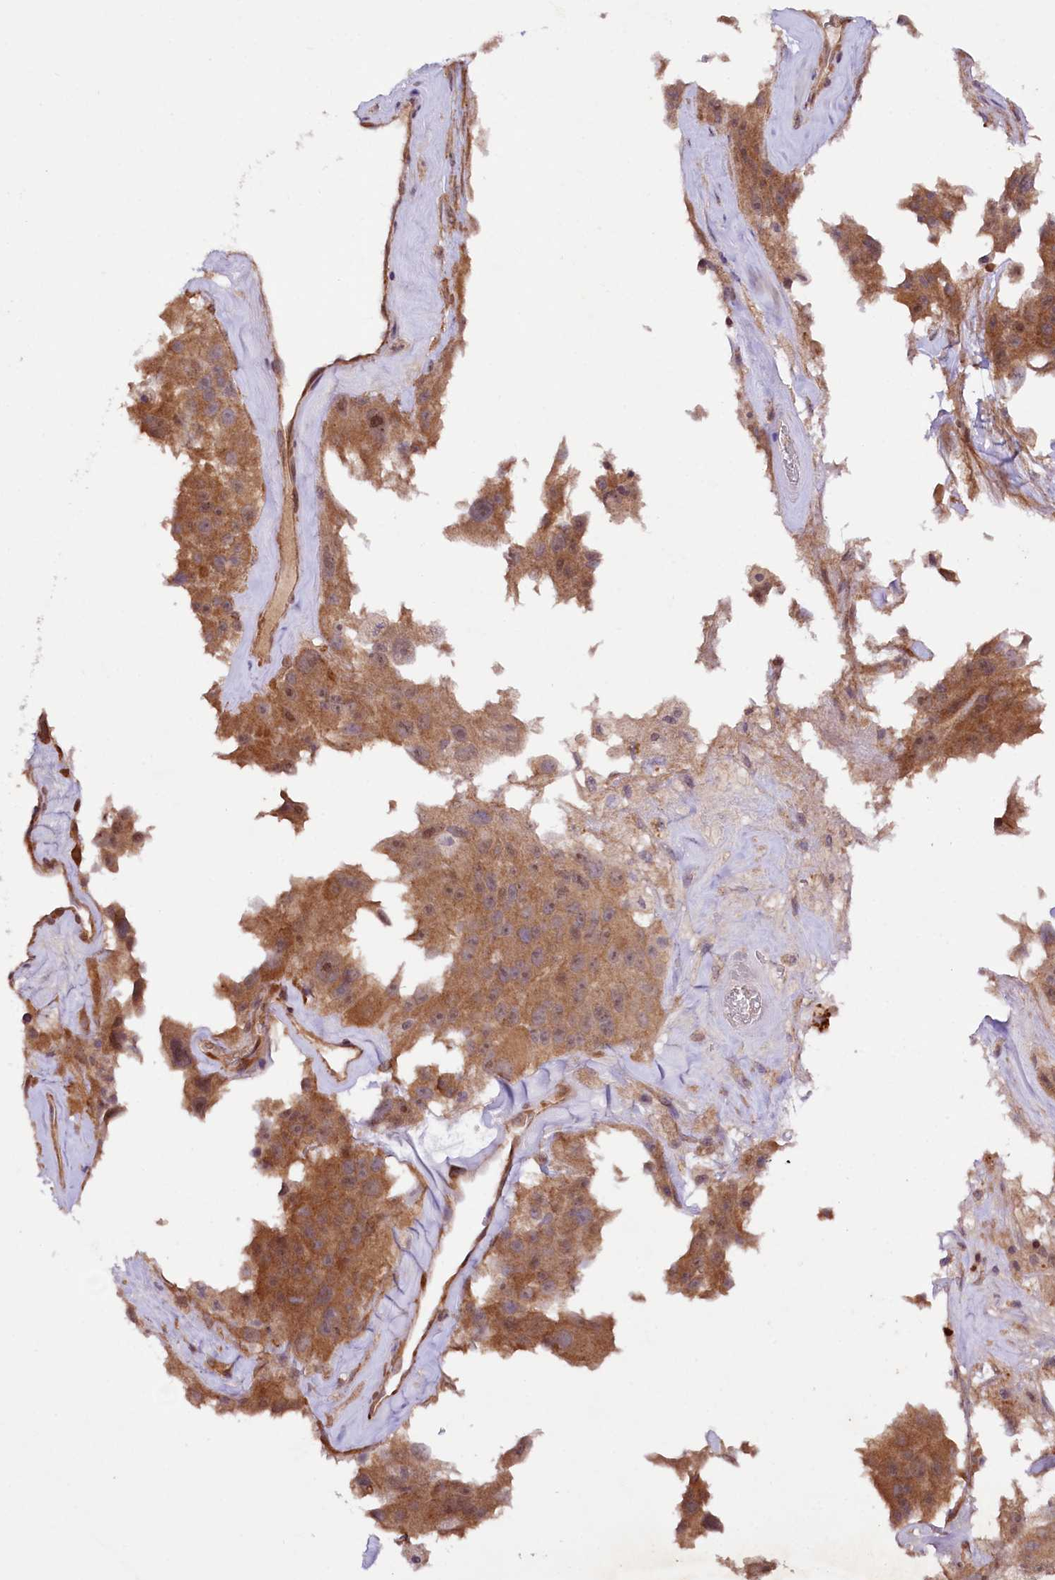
{"staining": {"intensity": "moderate", "quantity": ">75%", "location": "cytoplasmic/membranous,nuclear"}, "tissue": "melanoma", "cell_type": "Tumor cells", "image_type": "cancer", "snomed": [{"axis": "morphology", "description": "Malignant melanoma, Metastatic site"}, {"axis": "topography", "description": "Lymph node"}], "caption": "Human malignant melanoma (metastatic site) stained with a brown dye shows moderate cytoplasmic/membranous and nuclear positive staining in approximately >75% of tumor cells.", "gene": "PHLDB1", "patient": {"sex": "male", "age": 62}}